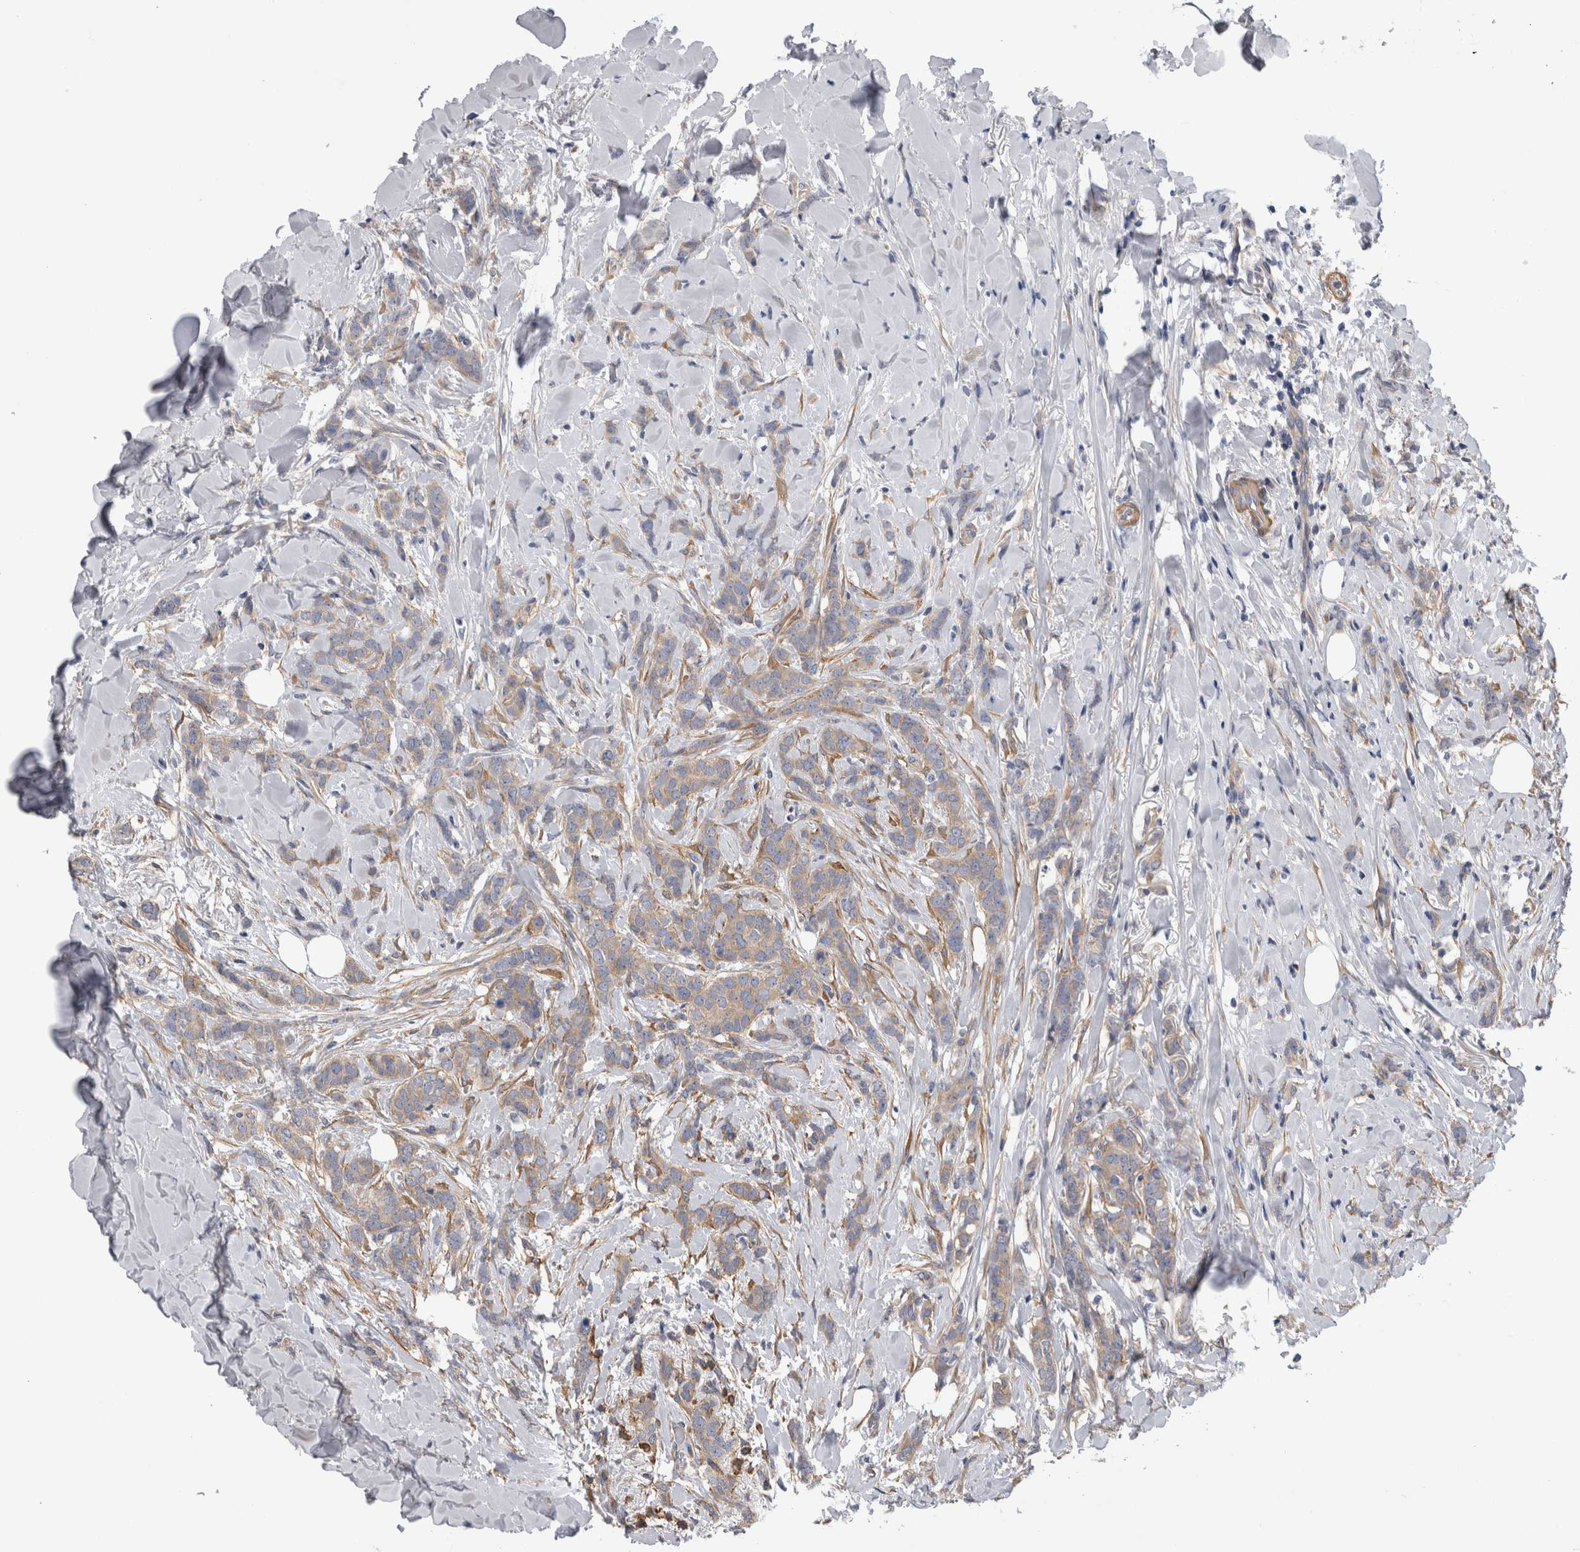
{"staining": {"intensity": "weak", "quantity": "<25%", "location": "cytoplasmic/membranous"}, "tissue": "breast cancer", "cell_type": "Tumor cells", "image_type": "cancer", "snomed": [{"axis": "morphology", "description": "Lobular carcinoma"}, {"axis": "topography", "description": "Skin"}, {"axis": "topography", "description": "Breast"}], "caption": "Tumor cells show no significant staining in breast cancer (lobular carcinoma).", "gene": "EPRS1", "patient": {"sex": "female", "age": 46}}